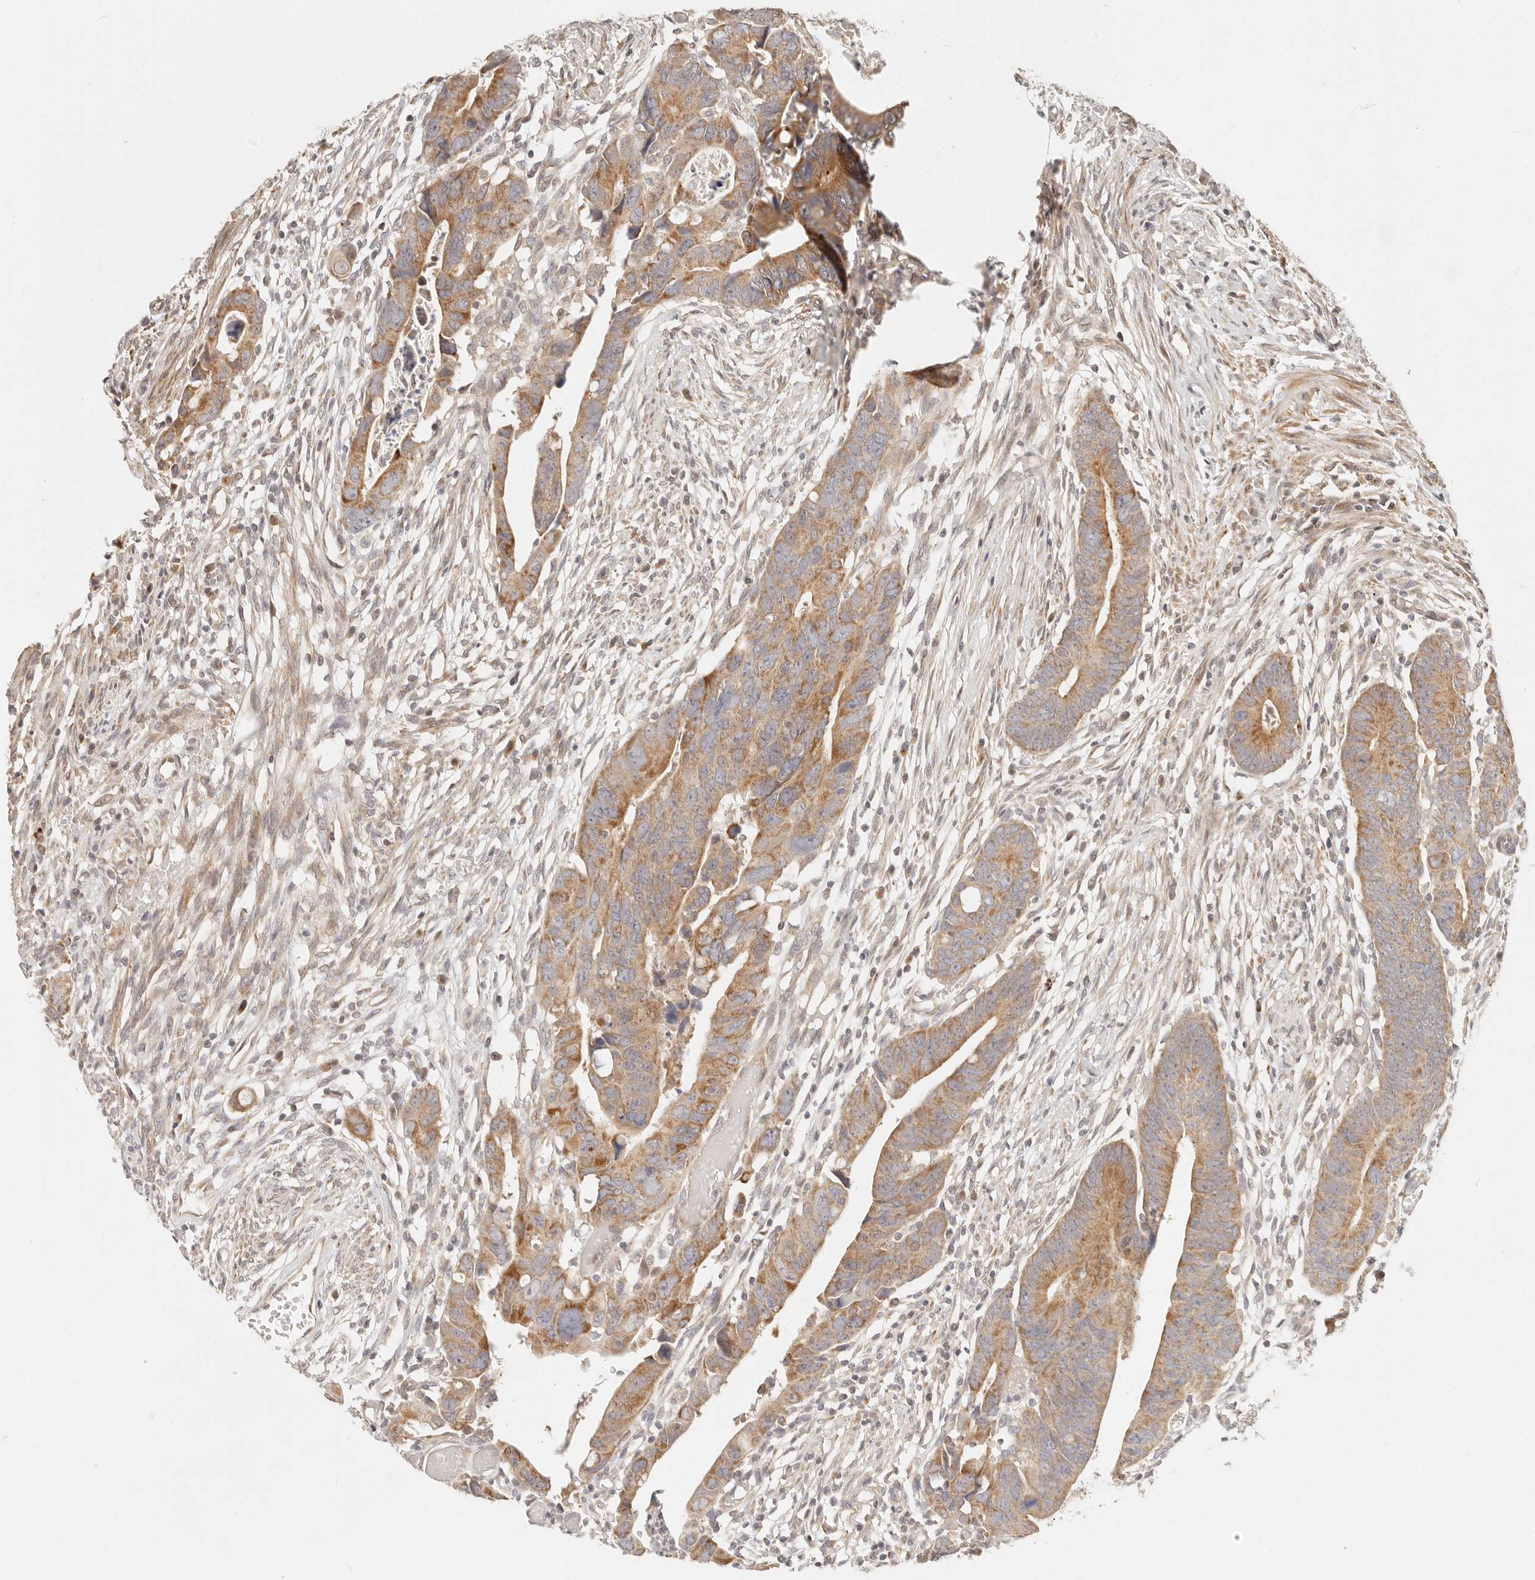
{"staining": {"intensity": "moderate", "quantity": ">75%", "location": "cytoplasmic/membranous"}, "tissue": "colorectal cancer", "cell_type": "Tumor cells", "image_type": "cancer", "snomed": [{"axis": "morphology", "description": "Adenocarcinoma, NOS"}, {"axis": "topography", "description": "Rectum"}], "caption": "This photomicrograph exhibits IHC staining of human colorectal adenocarcinoma, with medium moderate cytoplasmic/membranous expression in about >75% of tumor cells.", "gene": "TIMM17A", "patient": {"sex": "female", "age": 65}}